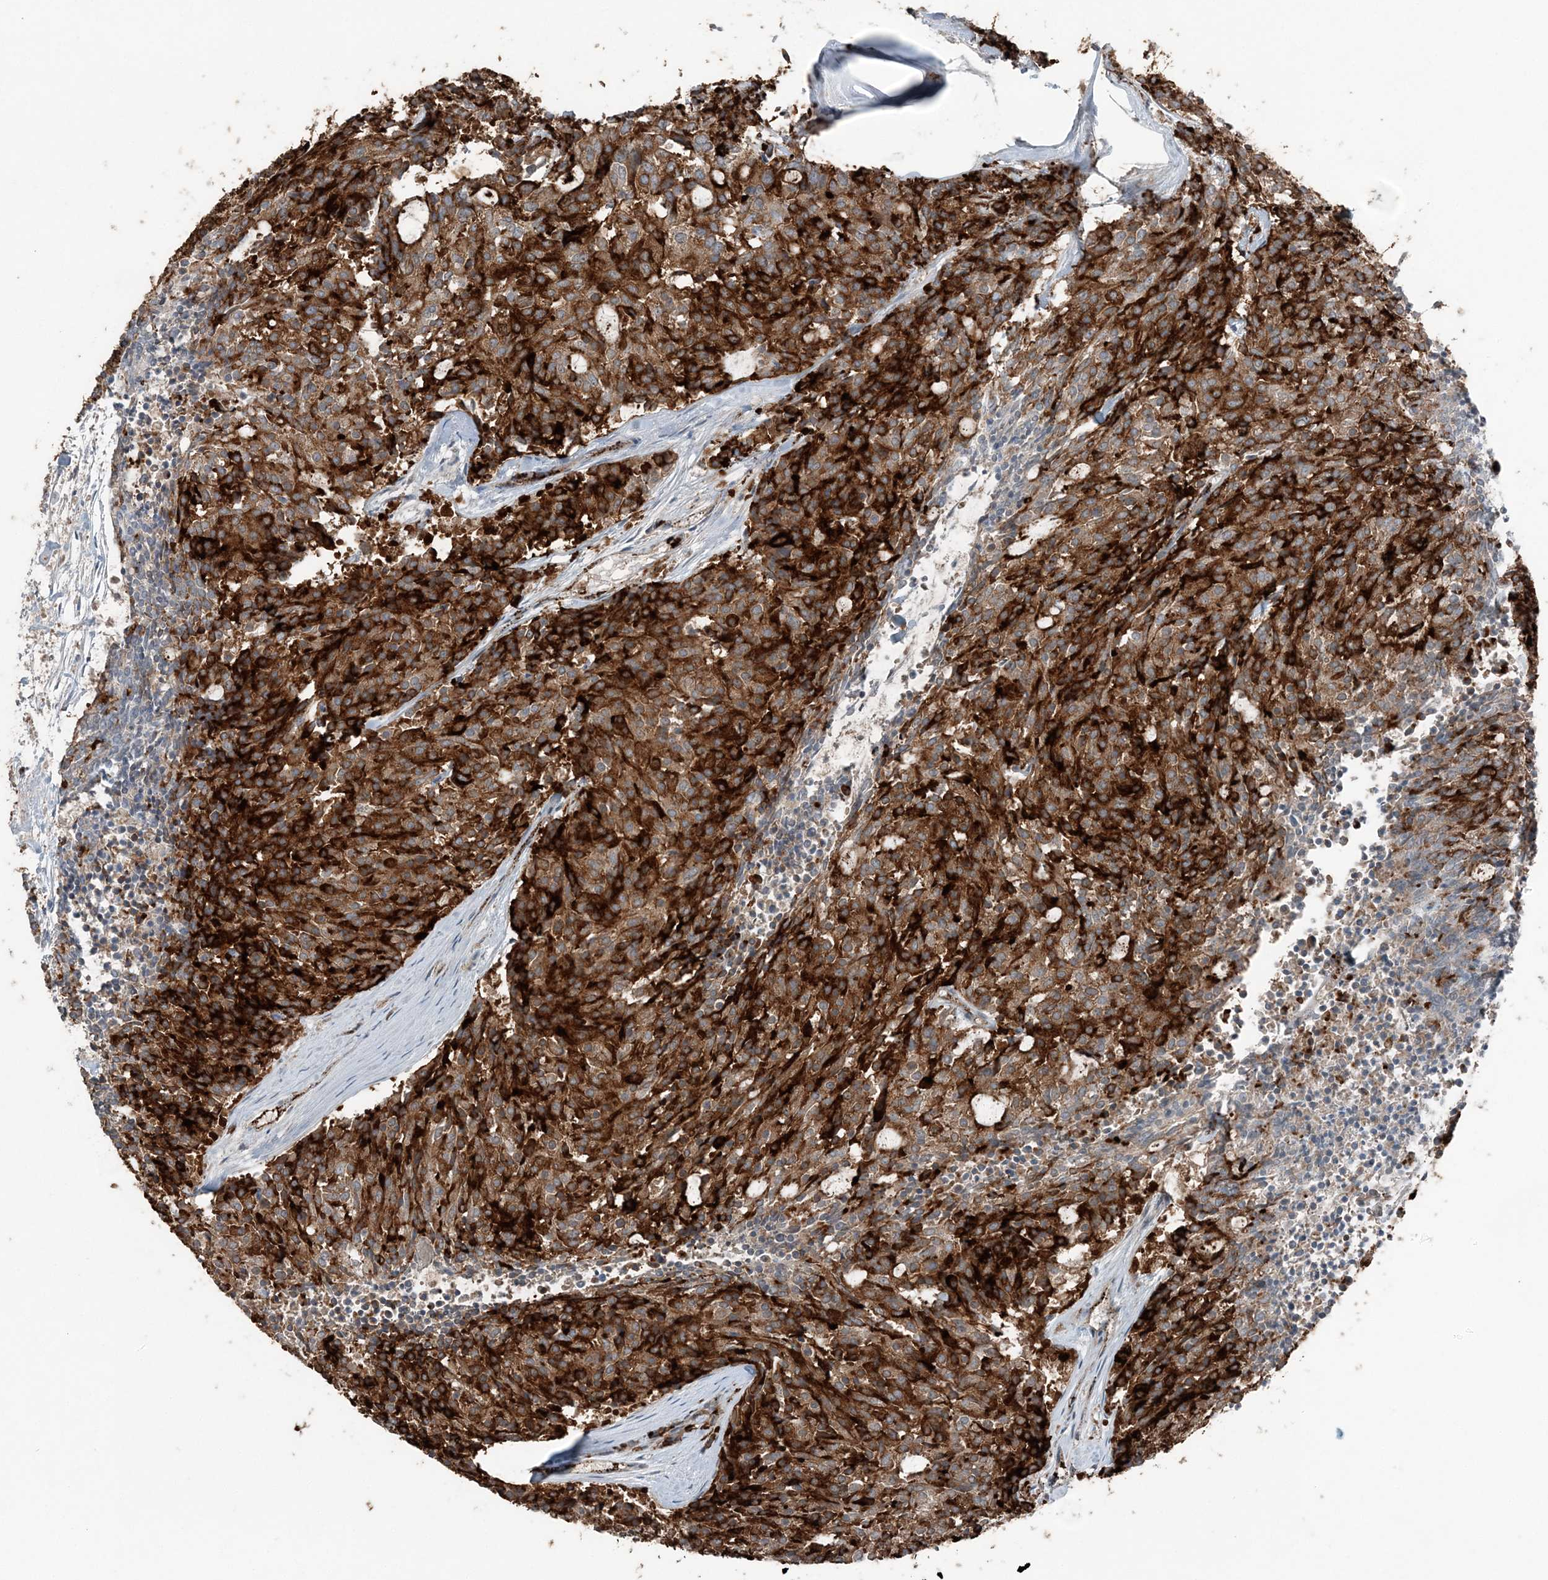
{"staining": {"intensity": "strong", "quantity": ">75%", "location": "cytoplasmic/membranous"}, "tissue": "carcinoid", "cell_type": "Tumor cells", "image_type": "cancer", "snomed": [{"axis": "morphology", "description": "Carcinoid, malignant, NOS"}, {"axis": "topography", "description": "Pancreas"}], "caption": "DAB immunohistochemical staining of carcinoid exhibits strong cytoplasmic/membranous protein expression in about >75% of tumor cells.", "gene": "ELOVL7", "patient": {"sex": "female", "age": 54}}